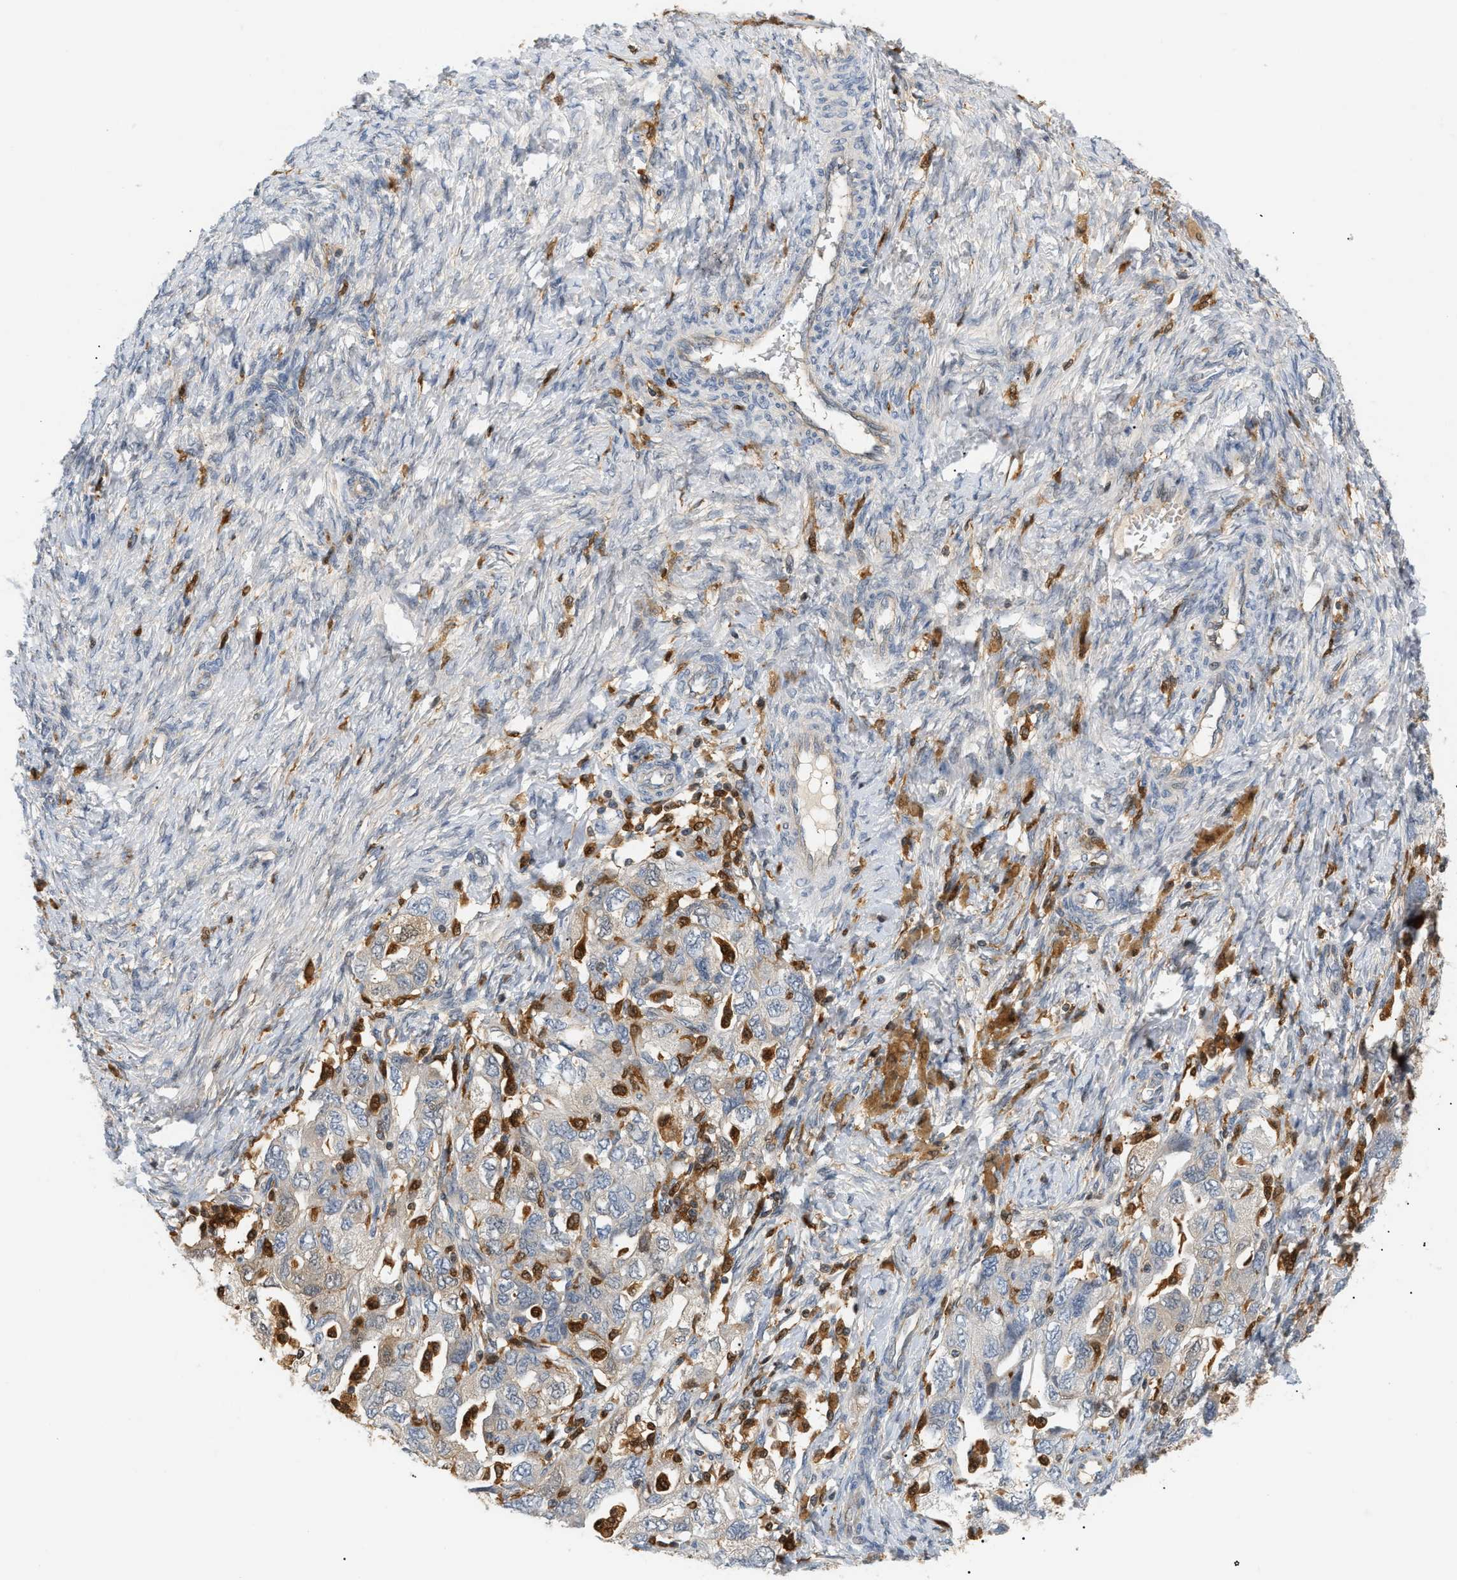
{"staining": {"intensity": "negative", "quantity": "none", "location": "none"}, "tissue": "ovarian cancer", "cell_type": "Tumor cells", "image_type": "cancer", "snomed": [{"axis": "morphology", "description": "Carcinoma, NOS"}, {"axis": "morphology", "description": "Cystadenocarcinoma, serous, NOS"}, {"axis": "topography", "description": "Ovary"}], "caption": "Tumor cells show no significant protein positivity in serous cystadenocarcinoma (ovarian). The staining was performed using DAB to visualize the protein expression in brown, while the nuclei were stained in blue with hematoxylin (Magnification: 20x).", "gene": "PYCARD", "patient": {"sex": "female", "age": 69}}